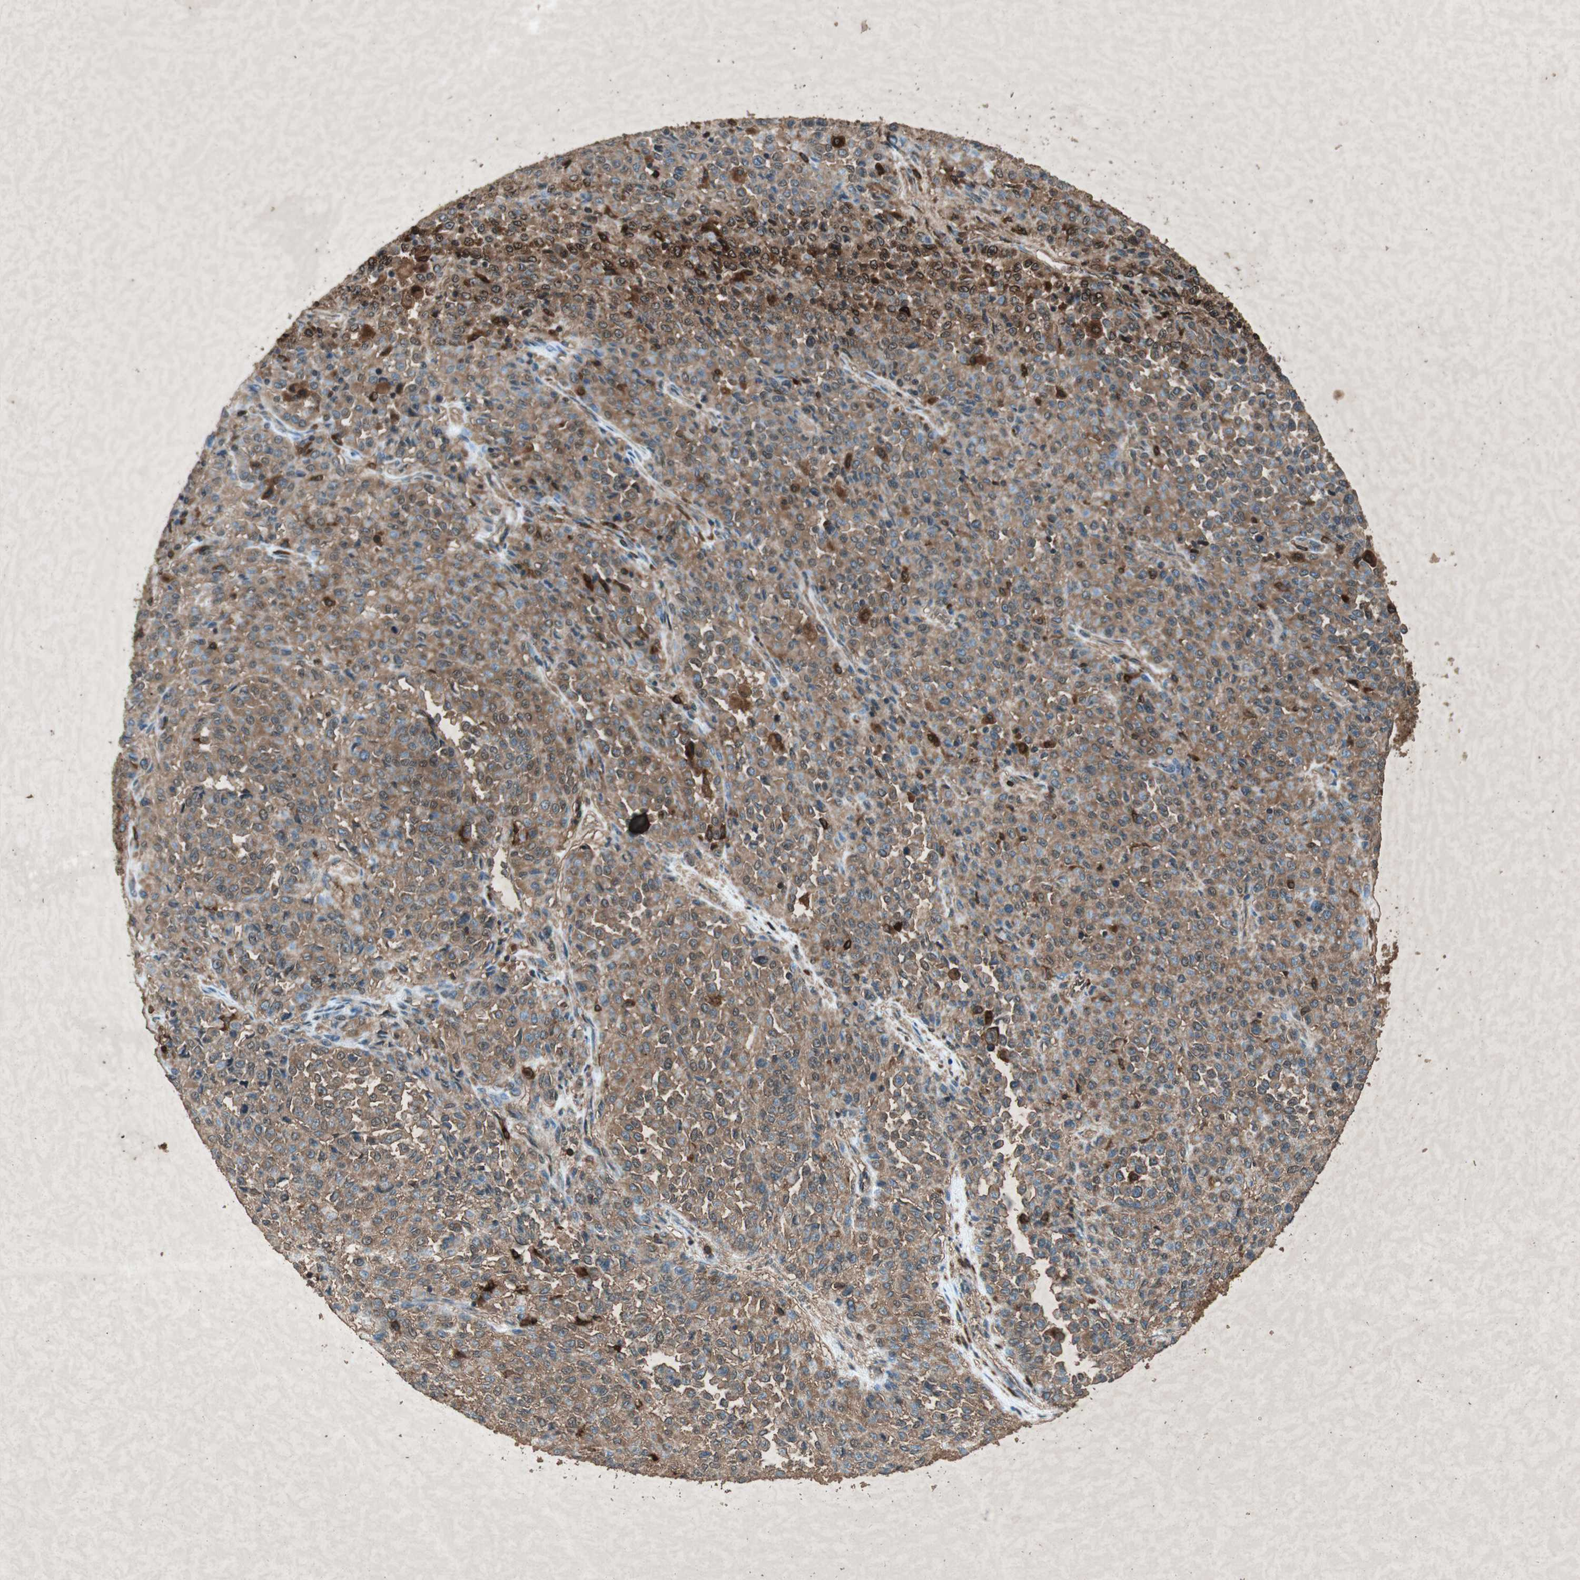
{"staining": {"intensity": "moderate", "quantity": ">75%", "location": "cytoplasmic/membranous"}, "tissue": "melanoma", "cell_type": "Tumor cells", "image_type": "cancer", "snomed": [{"axis": "morphology", "description": "Malignant melanoma, Metastatic site"}, {"axis": "topography", "description": "Pancreas"}], "caption": "The immunohistochemical stain labels moderate cytoplasmic/membranous expression in tumor cells of melanoma tissue.", "gene": "TYROBP", "patient": {"sex": "female", "age": 30}}